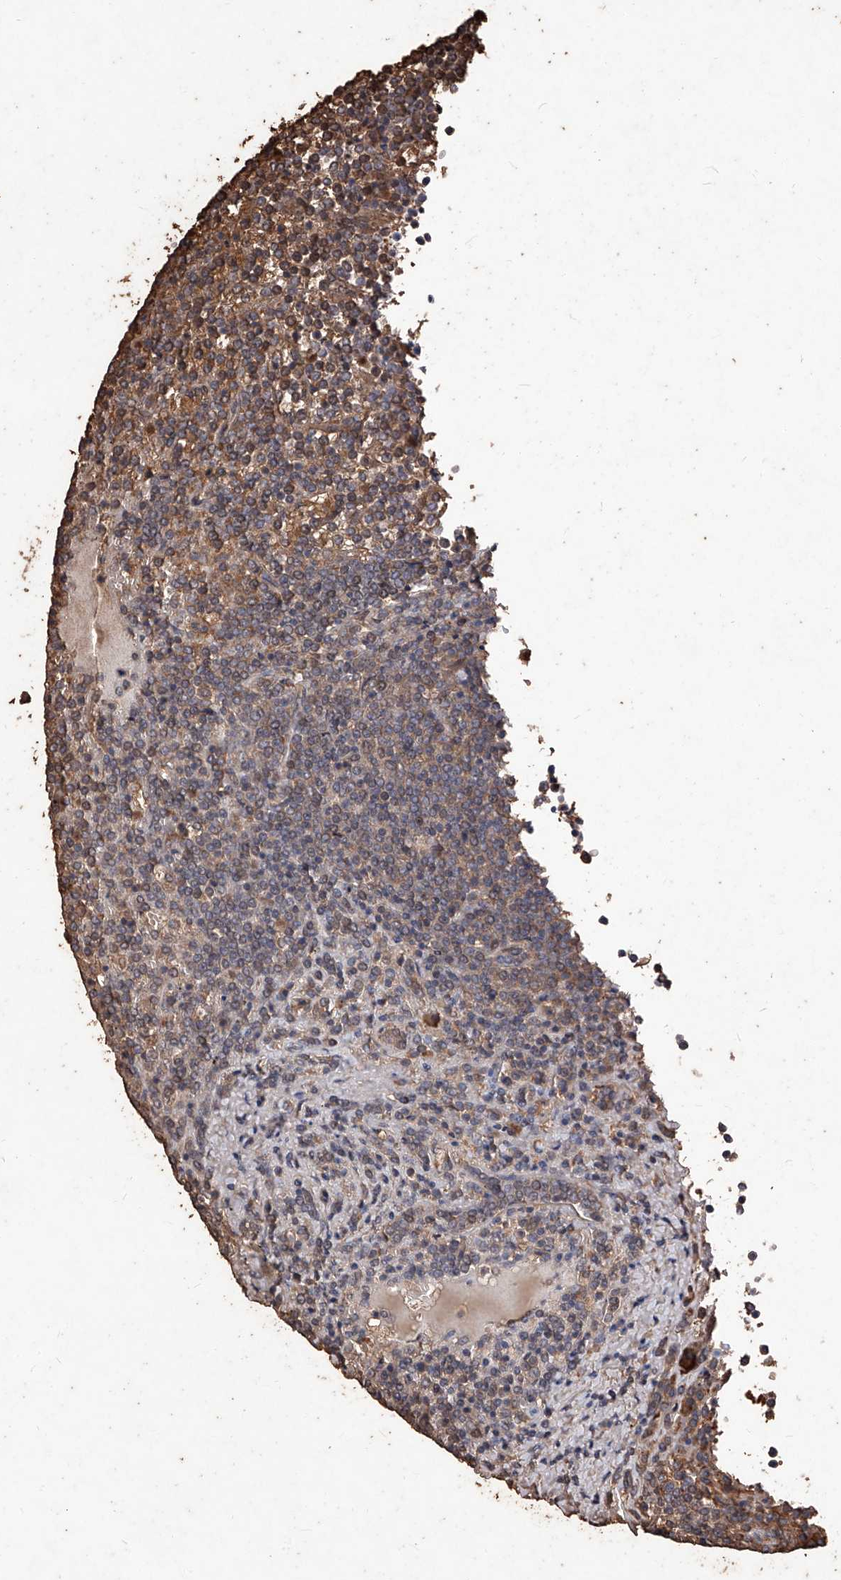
{"staining": {"intensity": "negative", "quantity": "none", "location": "none"}, "tissue": "lymphoma", "cell_type": "Tumor cells", "image_type": "cancer", "snomed": [{"axis": "morphology", "description": "Malignant lymphoma, non-Hodgkin's type, Low grade"}, {"axis": "topography", "description": "Spleen"}], "caption": "The micrograph demonstrates no staining of tumor cells in lymphoma. Brightfield microscopy of immunohistochemistry stained with DAB (3,3'-diaminobenzidine) (brown) and hematoxylin (blue), captured at high magnification.", "gene": "EML1", "patient": {"sex": "female", "age": 19}}